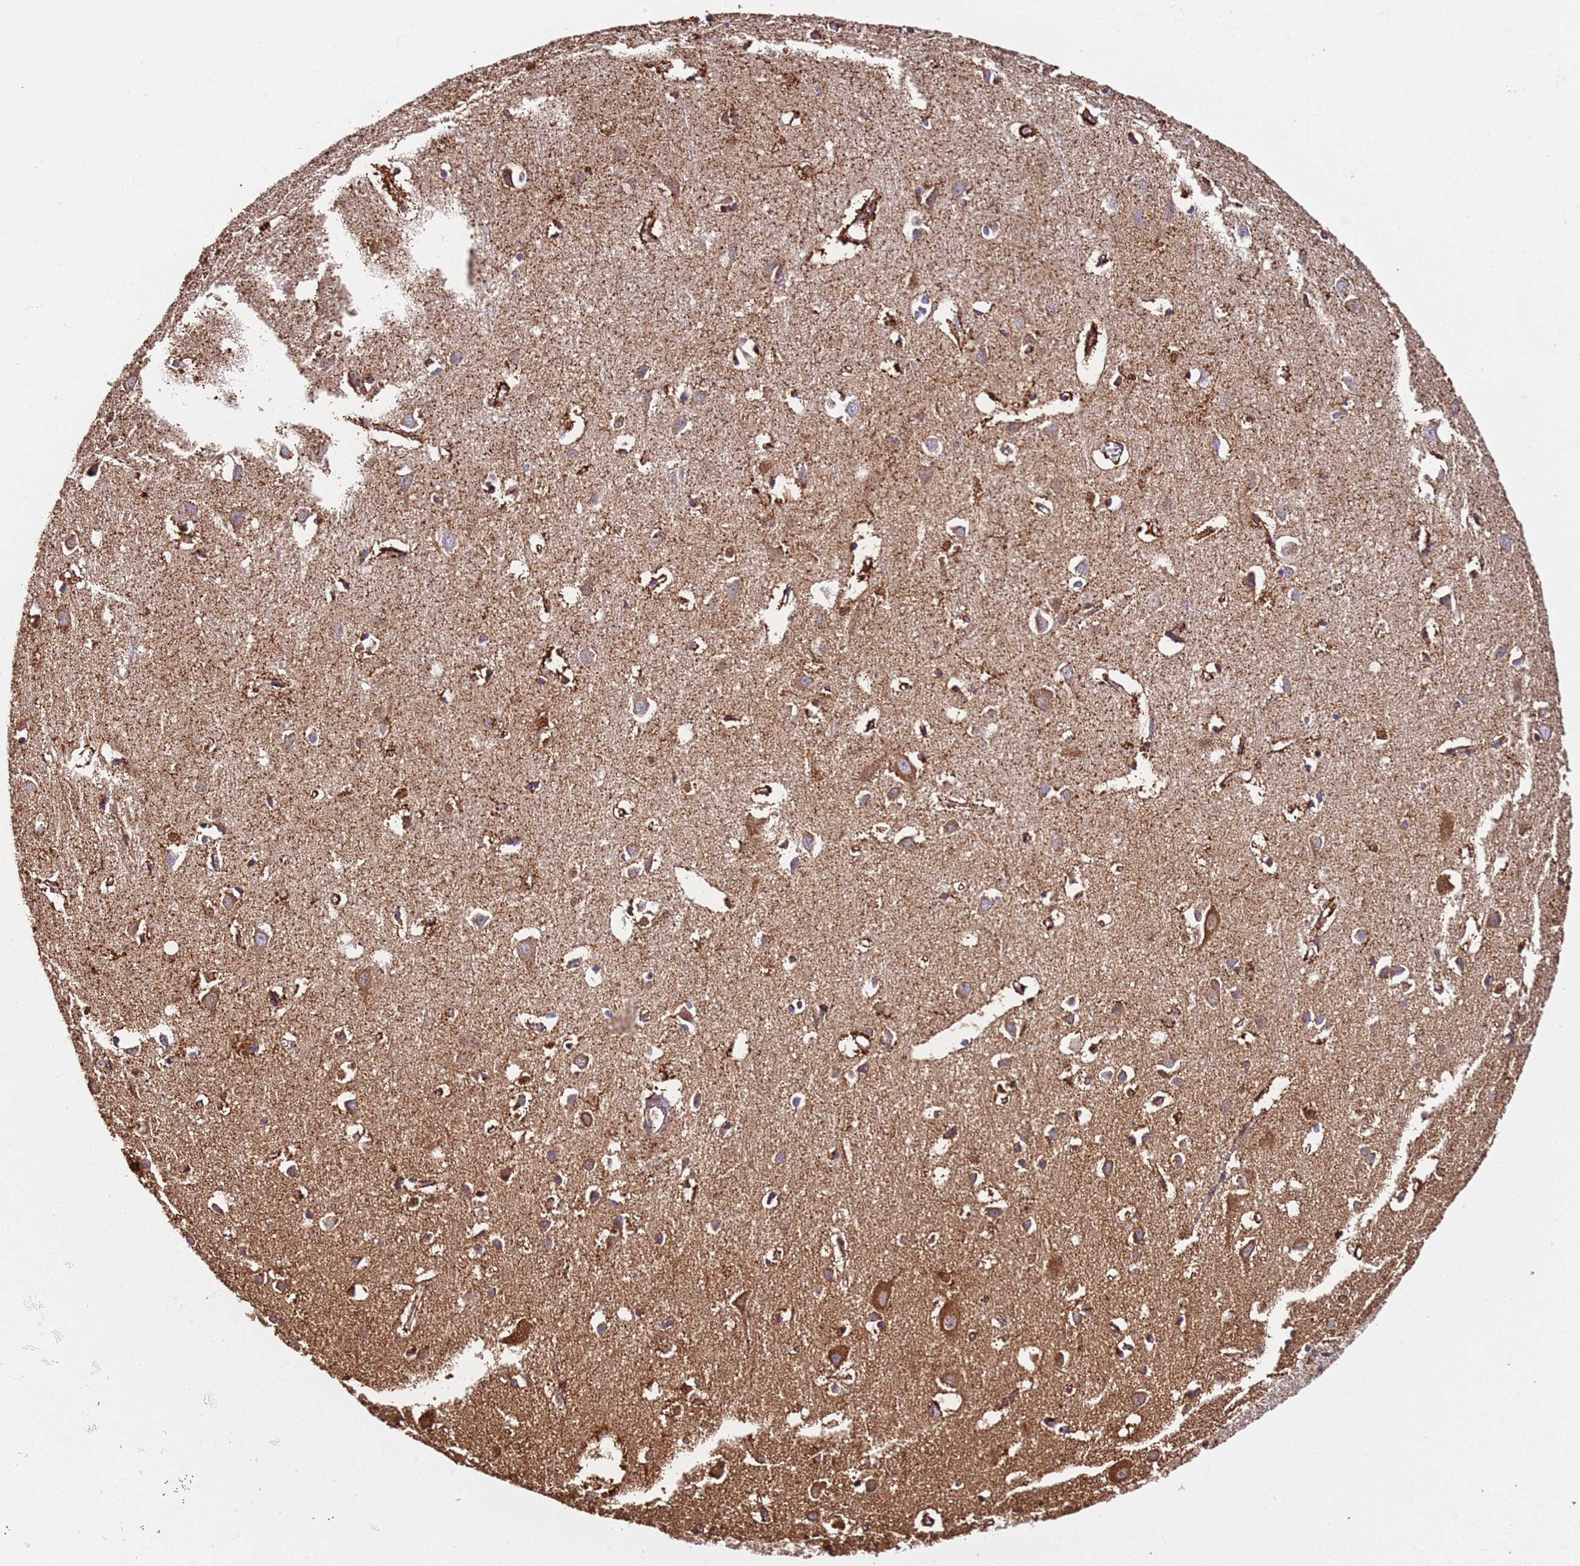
{"staining": {"intensity": "moderate", "quantity": ">75%", "location": "cytoplasmic/membranous"}, "tissue": "cerebral cortex", "cell_type": "Endothelial cells", "image_type": "normal", "snomed": [{"axis": "morphology", "description": "Normal tissue, NOS"}, {"axis": "topography", "description": "Cerebral cortex"}], "caption": "Endothelial cells display medium levels of moderate cytoplasmic/membranous staining in approximately >75% of cells in unremarkable cerebral cortex. The staining was performed using DAB, with brown indicating positive protein expression. Nuclei are stained blue with hematoxylin.", "gene": "RMND5A", "patient": {"sex": "female", "age": 64}}